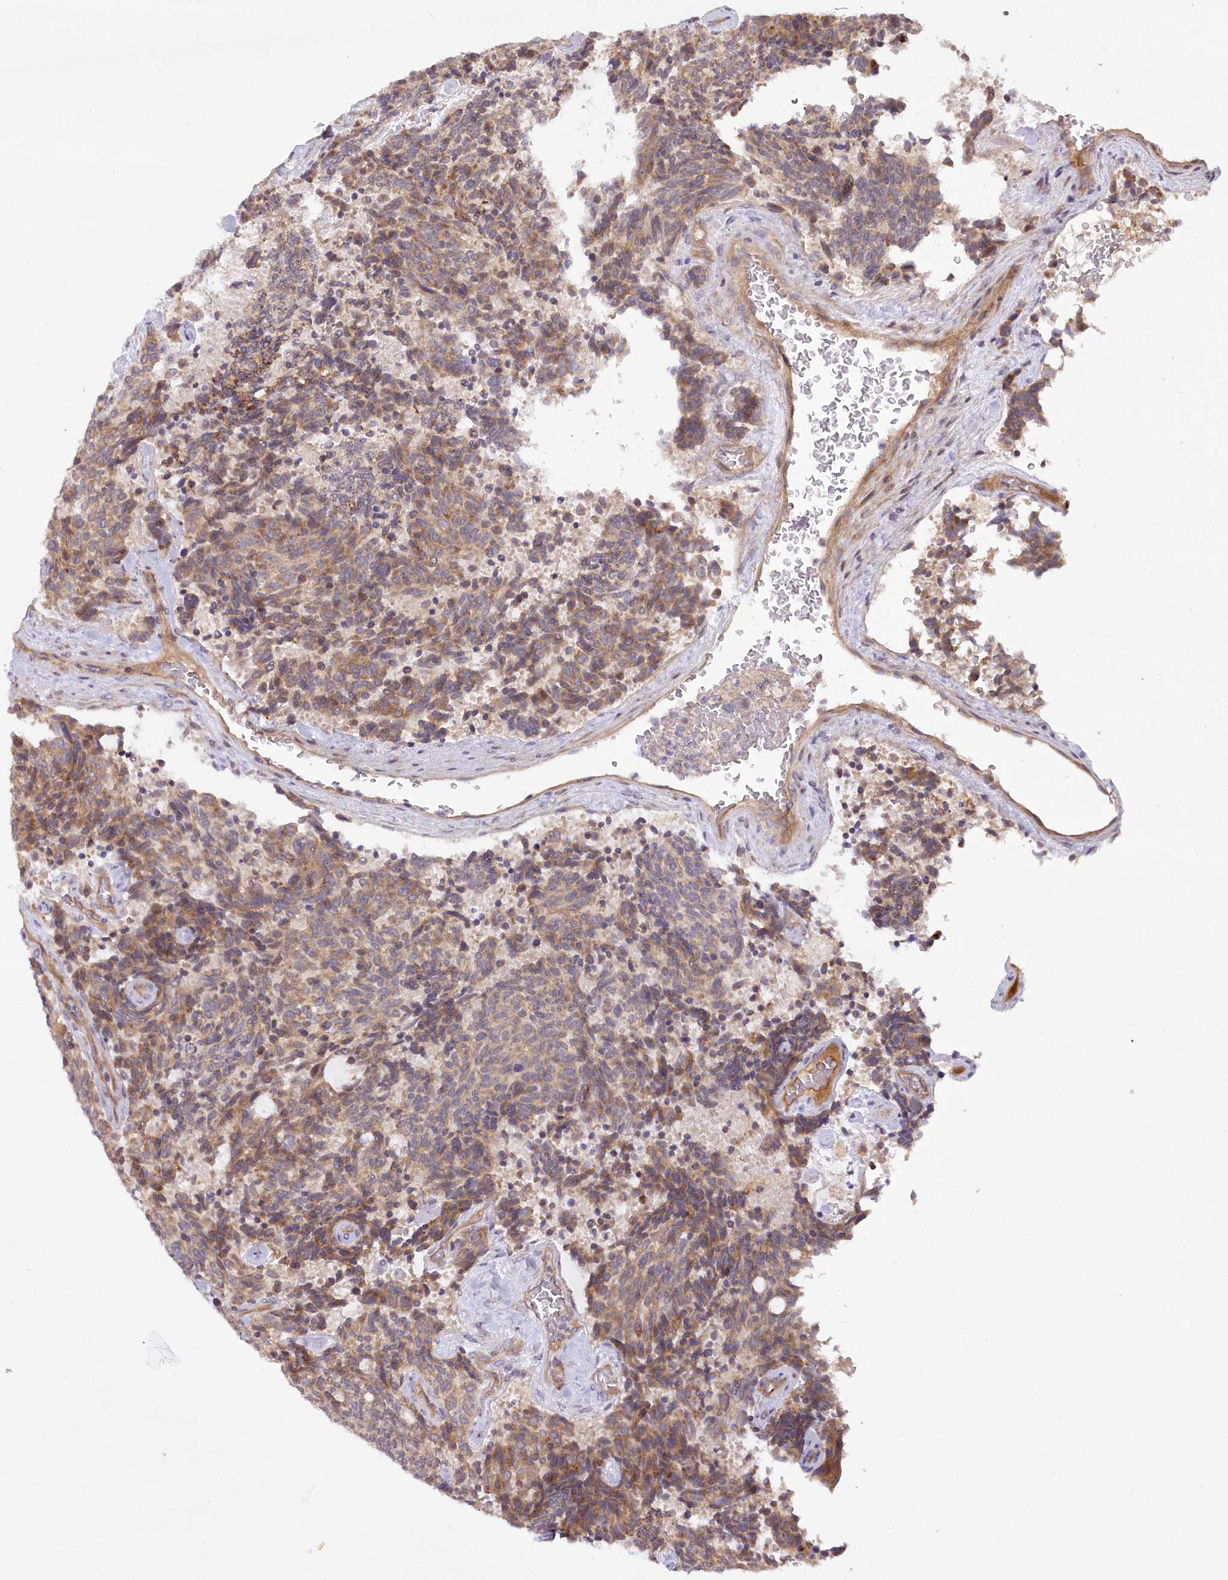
{"staining": {"intensity": "moderate", "quantity": ">75%", "location": "cytoplasmic/membranous"}, "tissue": "carcinoid", "cell_type": "Tumor cells", "image_type": "cancer", "snomed": [{"axis": "morphology", "description": "Carcinoid, malignant, NOS"}, {"axis": "topography", "description": "Pancreas"}], "caption": "The image displays a brown stain indicating the presence of a protein in the cytoplasmic/membranous of tumor cells in carcinoid (malignant).", "gene": "PSTK", "patient": {"sex": "female", "age": 54}}